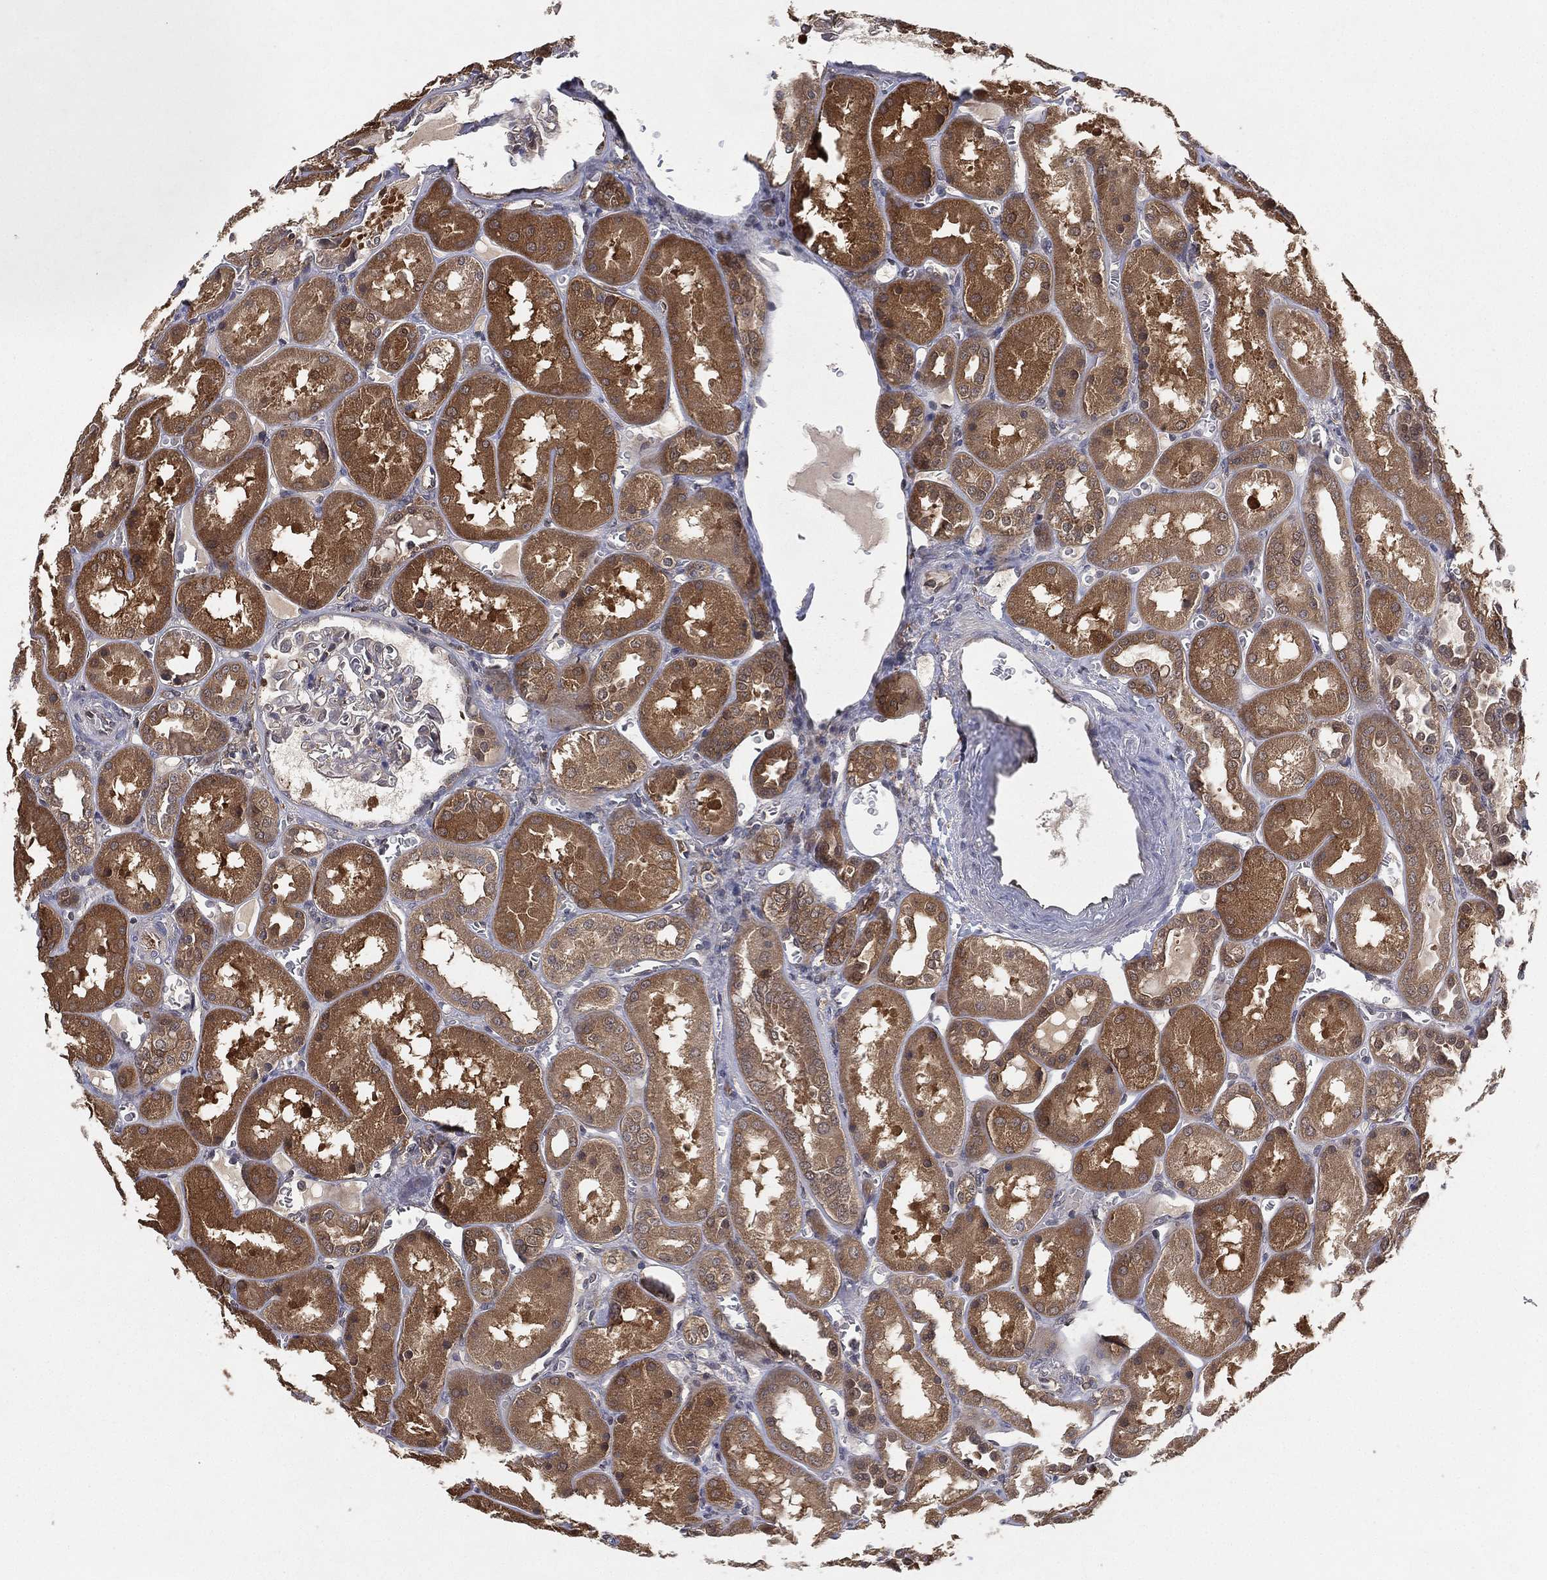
{"staining": {"intensity": "weak", "quantity": "<25%", "location": "cytoplasmic/membranous"}, "tissue": "kidney", "cell_type": "Cells in glomeruli", "image_type": "normal", "snomed": [{"axis": "morphology", "description": "Normal tissue, NOS"}, {"axis": "topography", "description": "Kidney"}], "caption": "Cells in glomeruli are negative for brown protein staining in benign kidney. (DAB immunohistochemistry (IHC), high magnification).", "gene": "PSMG4", "patient": {"sex": "male", "age": 73}}